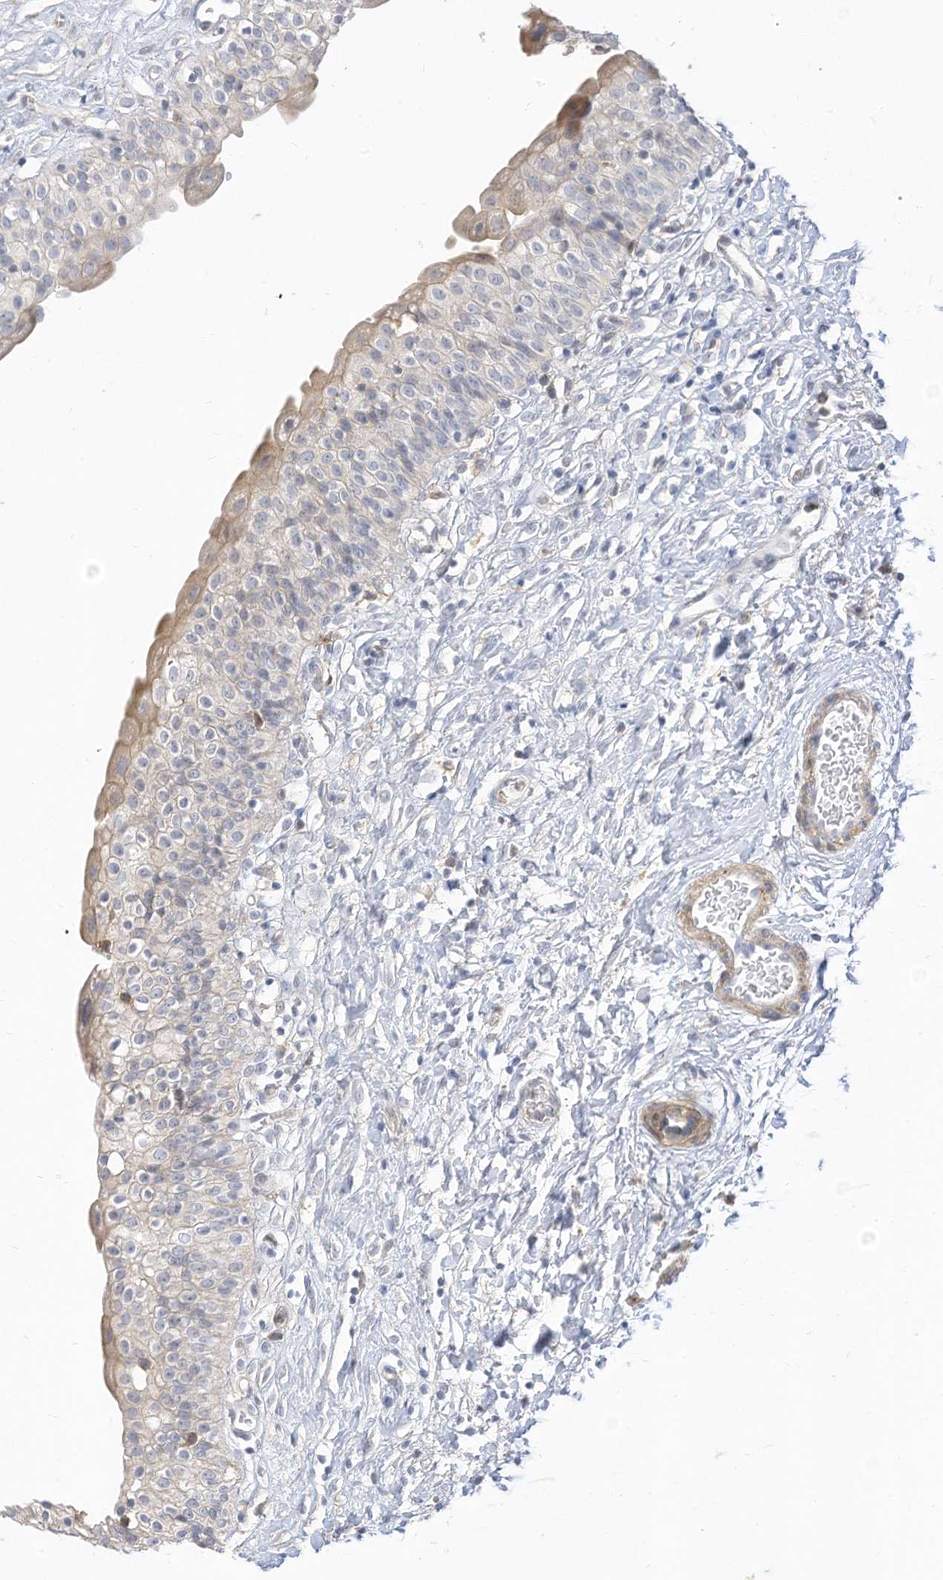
{"staining": {"intensity": "moderate", "quantity": "<25%", "location": "cytoplasmic/membranous"}, "tissue": "urinary bladder", "cell_type": "Urothelial cells", "image_type": "normal", "snomed": [{"axis": "morphology", "description": "Normal tissue, NOS"}, {"axis": "topography", "description": "Urinary bladder"}], "caption": "An image showing moderate cytoplasmic/membranous expression in approximately <25% of urothelial cells in benign urinary bladder, as visualized by brown immunohistochemical staining.", "gene": "ATP13A1", "patient": {"sex": "male", "age": 51}}